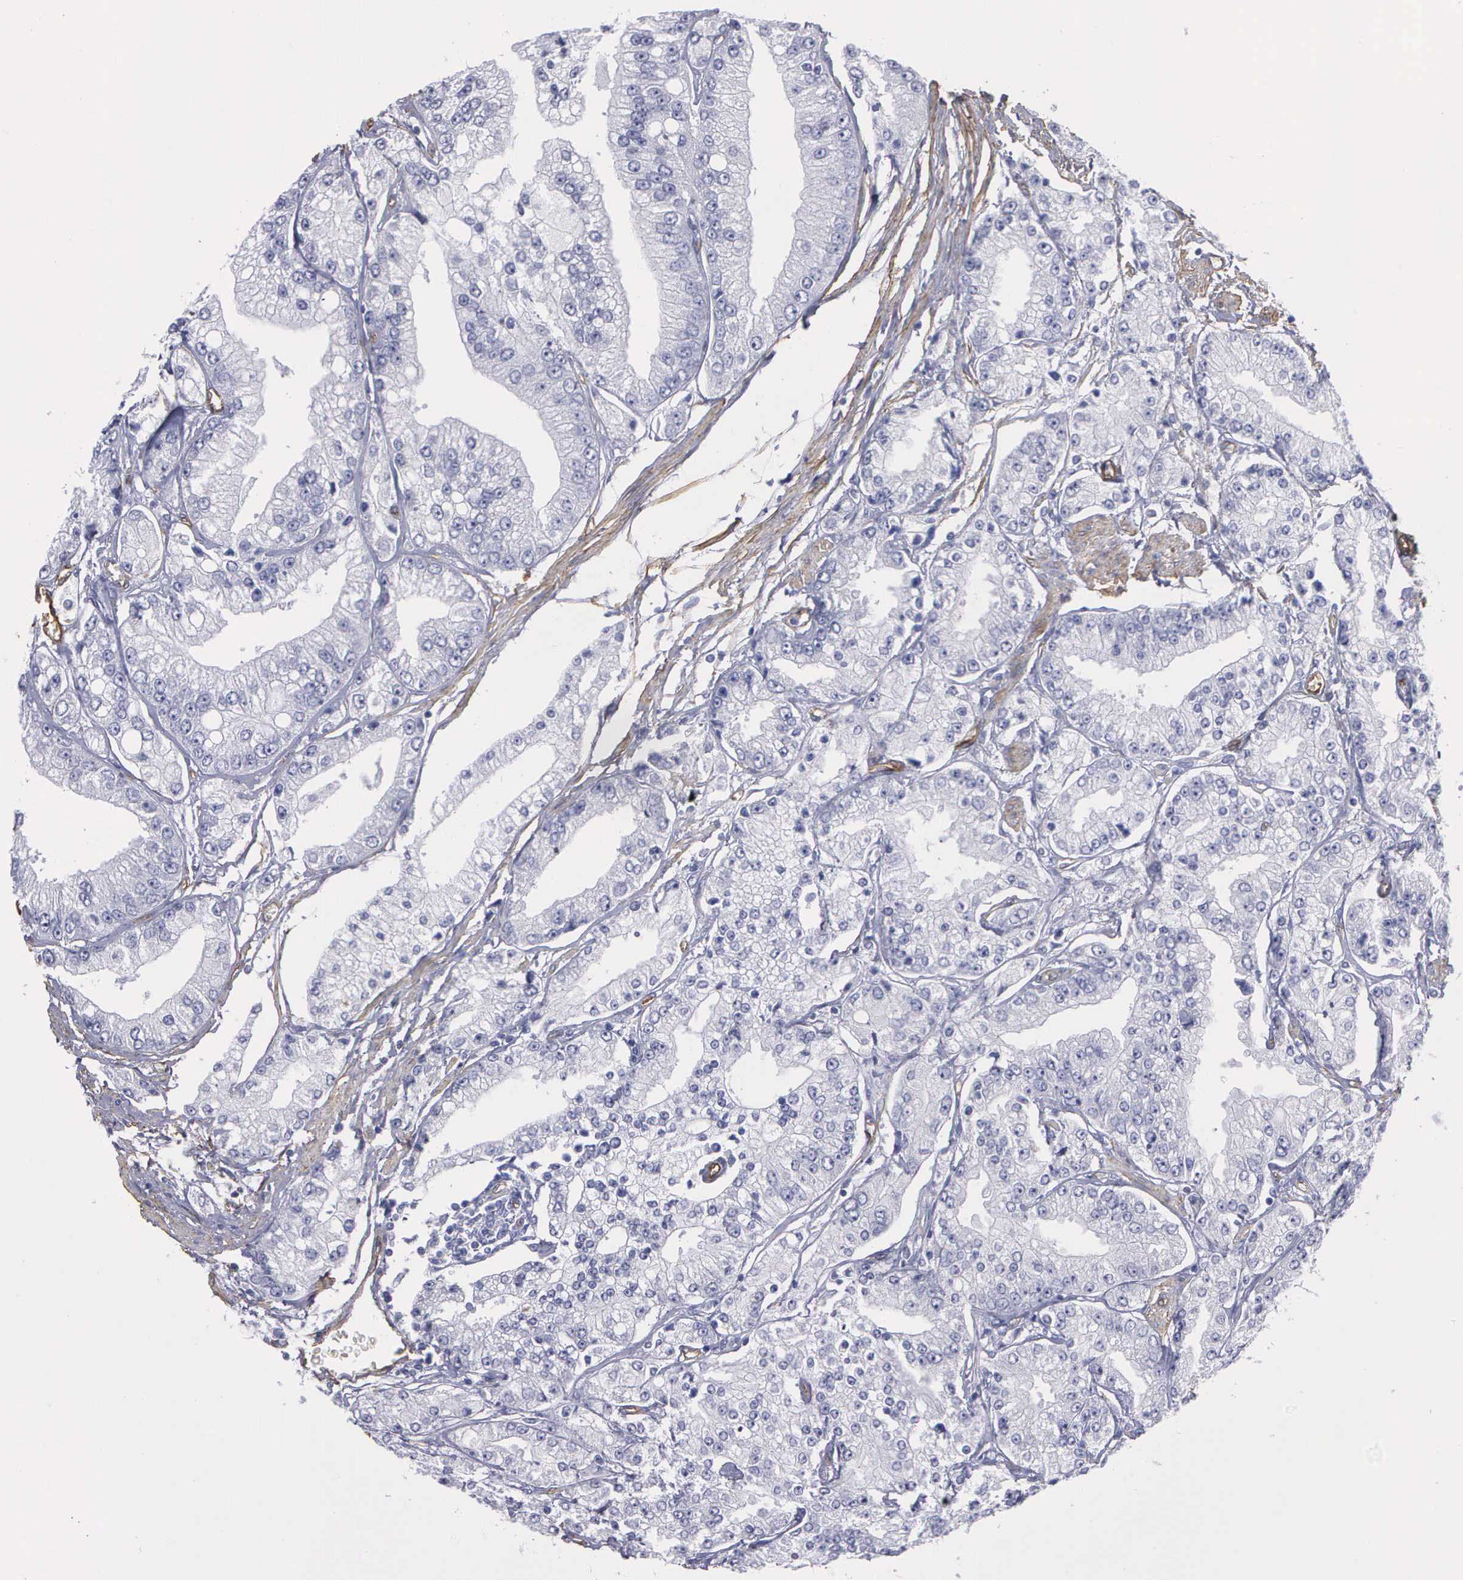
{"staining": {"intensity": "negative", "quantity": "none", "location": "none"}, "tissue": "prostate cancer", "cell_type": "Tumor cells", "image_type": "cancer", "snomed": [{"axis": "morphology", "description": "Adenocarcinoma, Medium grade"}, {"axis": "topography", "description": "Prostate"}], "caption": "A micrograph of human prostate medium-grade adenocarcinoma is negative for staining in tumor cells. (DAB immunohistochemistry visualized using brightfield microscopy, high magnification).", "gene": "MAGEB10", "patient": {"sex": "male", "age": 72}}